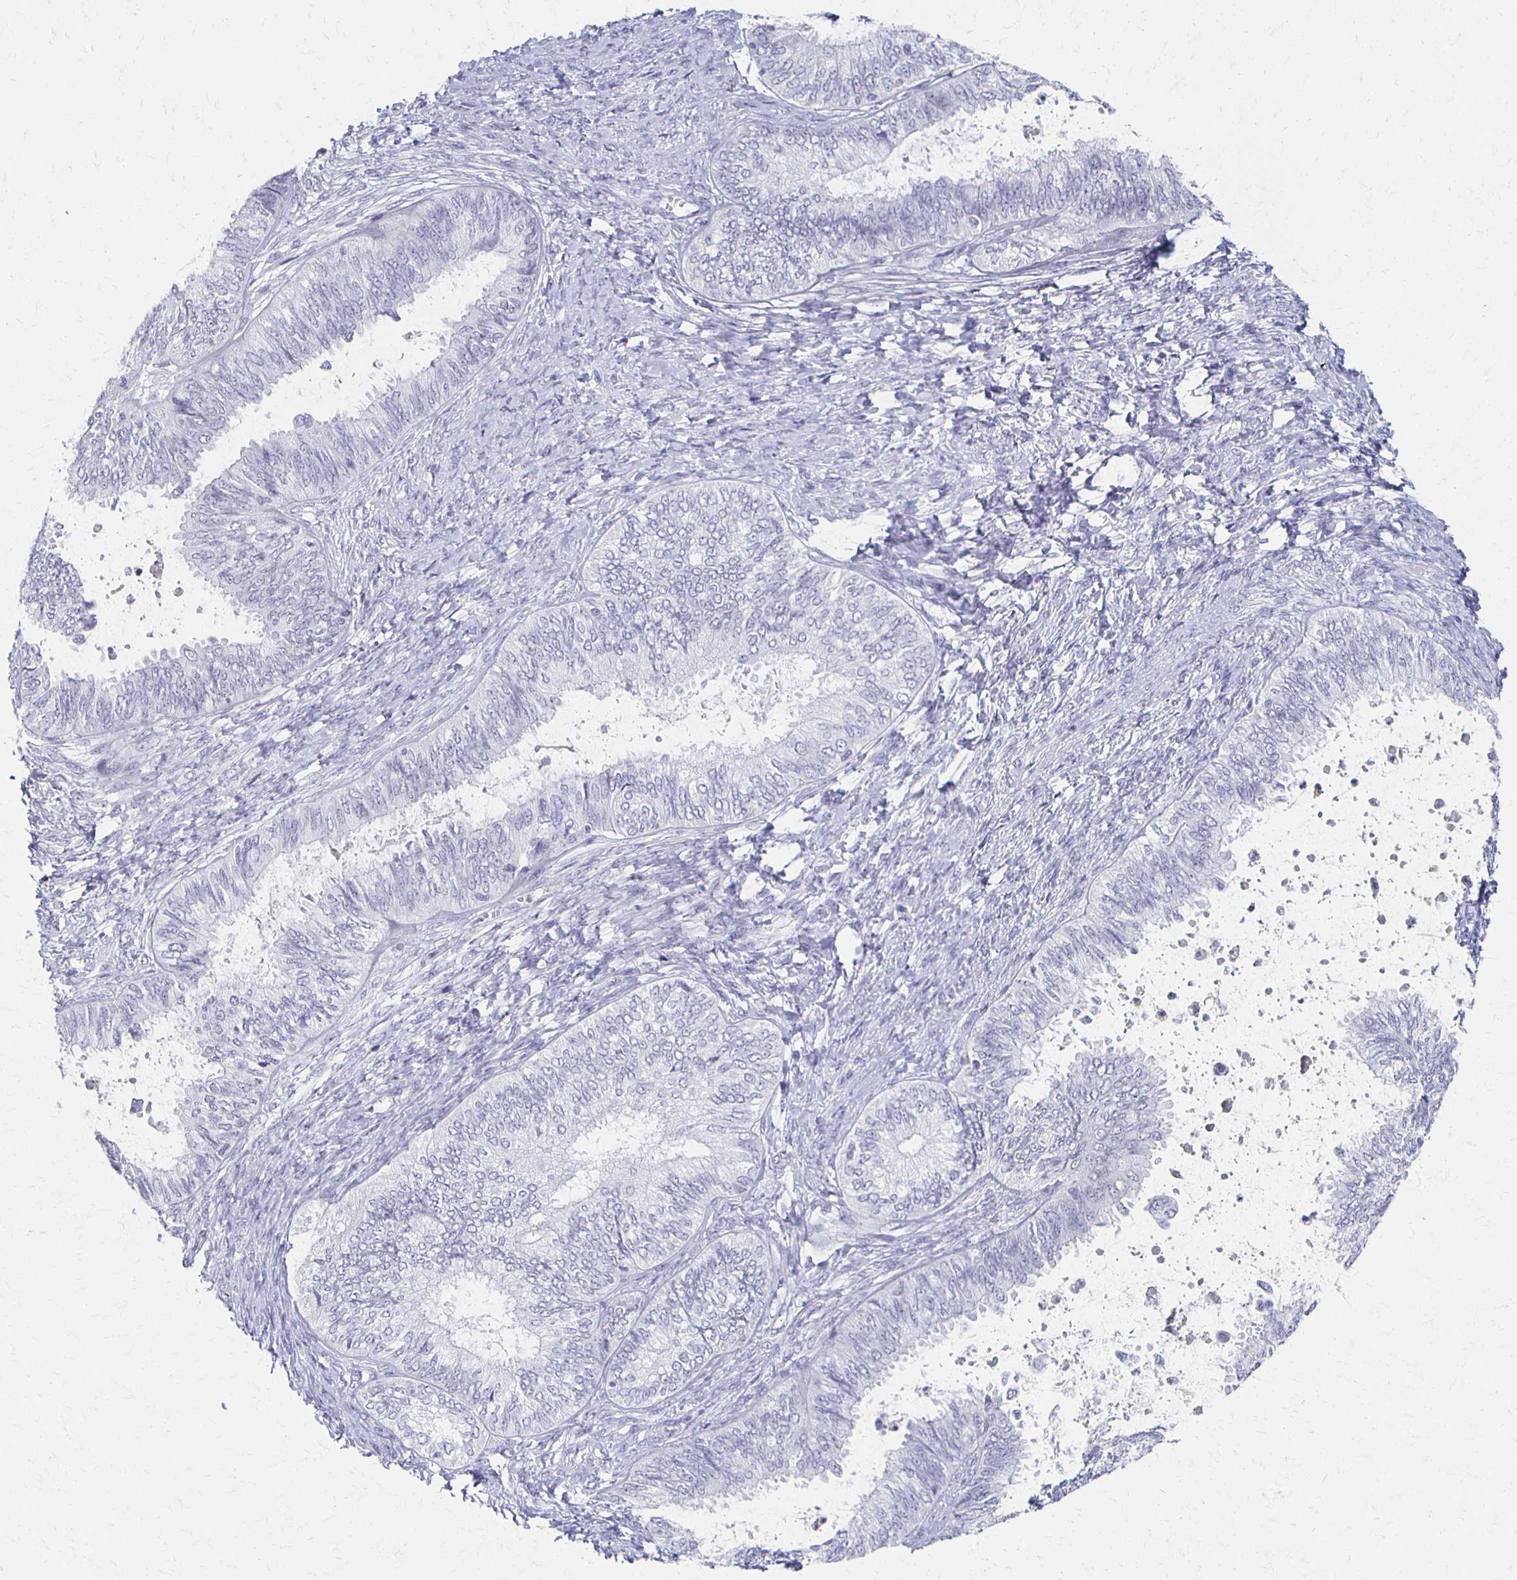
{"staining": {"intensity": "negative", "quantity": "none", "location": "none"}, "tissue": "ovarian cancer", "cell_type": "Tumor cells", "image_type": "cancer", "snomed": [{"axis": "morphology", "description": "Carcinoma, endometroid"}, {"axis": "topography", "description": "Ovary"}], "caption": "An image of endometroid carcinoma (ovarian) stained for a protein displays no brown staining in tumor cells.", "gene": "CXCR2", "patient": {"sex": "female", "age": 70}}